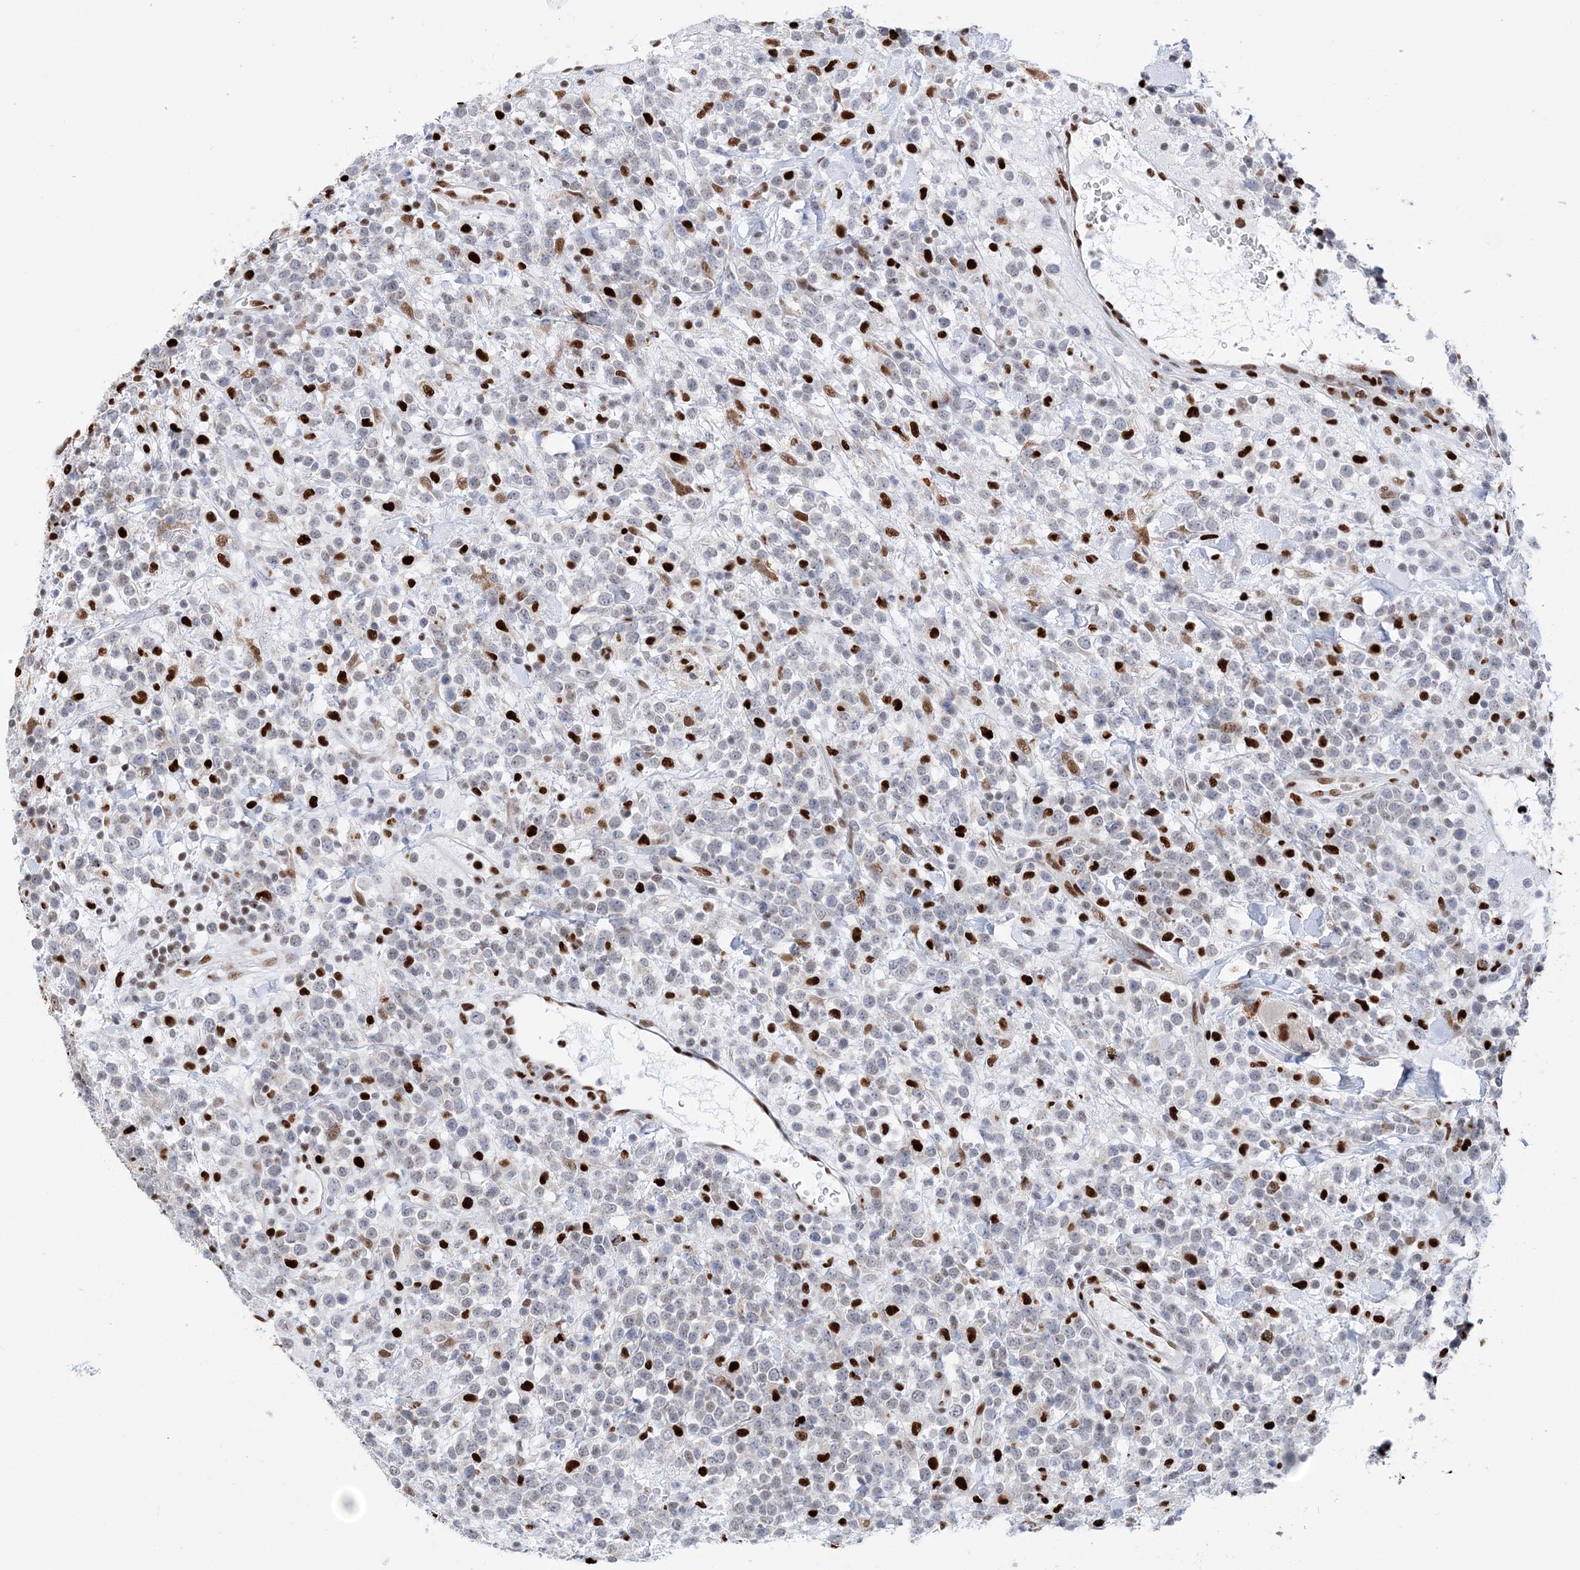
{"staining": {"intensity": "negative", "quantity": "none", "location": "none"}, "tissue": "lymphoma", "cell_type": "Tumor cells", "image_type": "cancer", "snomed": [{"axis": "morphology", "description": "Malignant lymphoma, non-Hodgkin's type, High grade"}, {"axis": "topography", "description": "Colon"}], "caption": "High magnification brightfield microscopy of lymphoma stained with DAB (3,3'-diaminobenzidine) (brown) and counterstained with hematoxylin (blue): tumor cells show no significant expression.", "gene": "NIT2", "patient": {"sex": "female", "age": 53}}